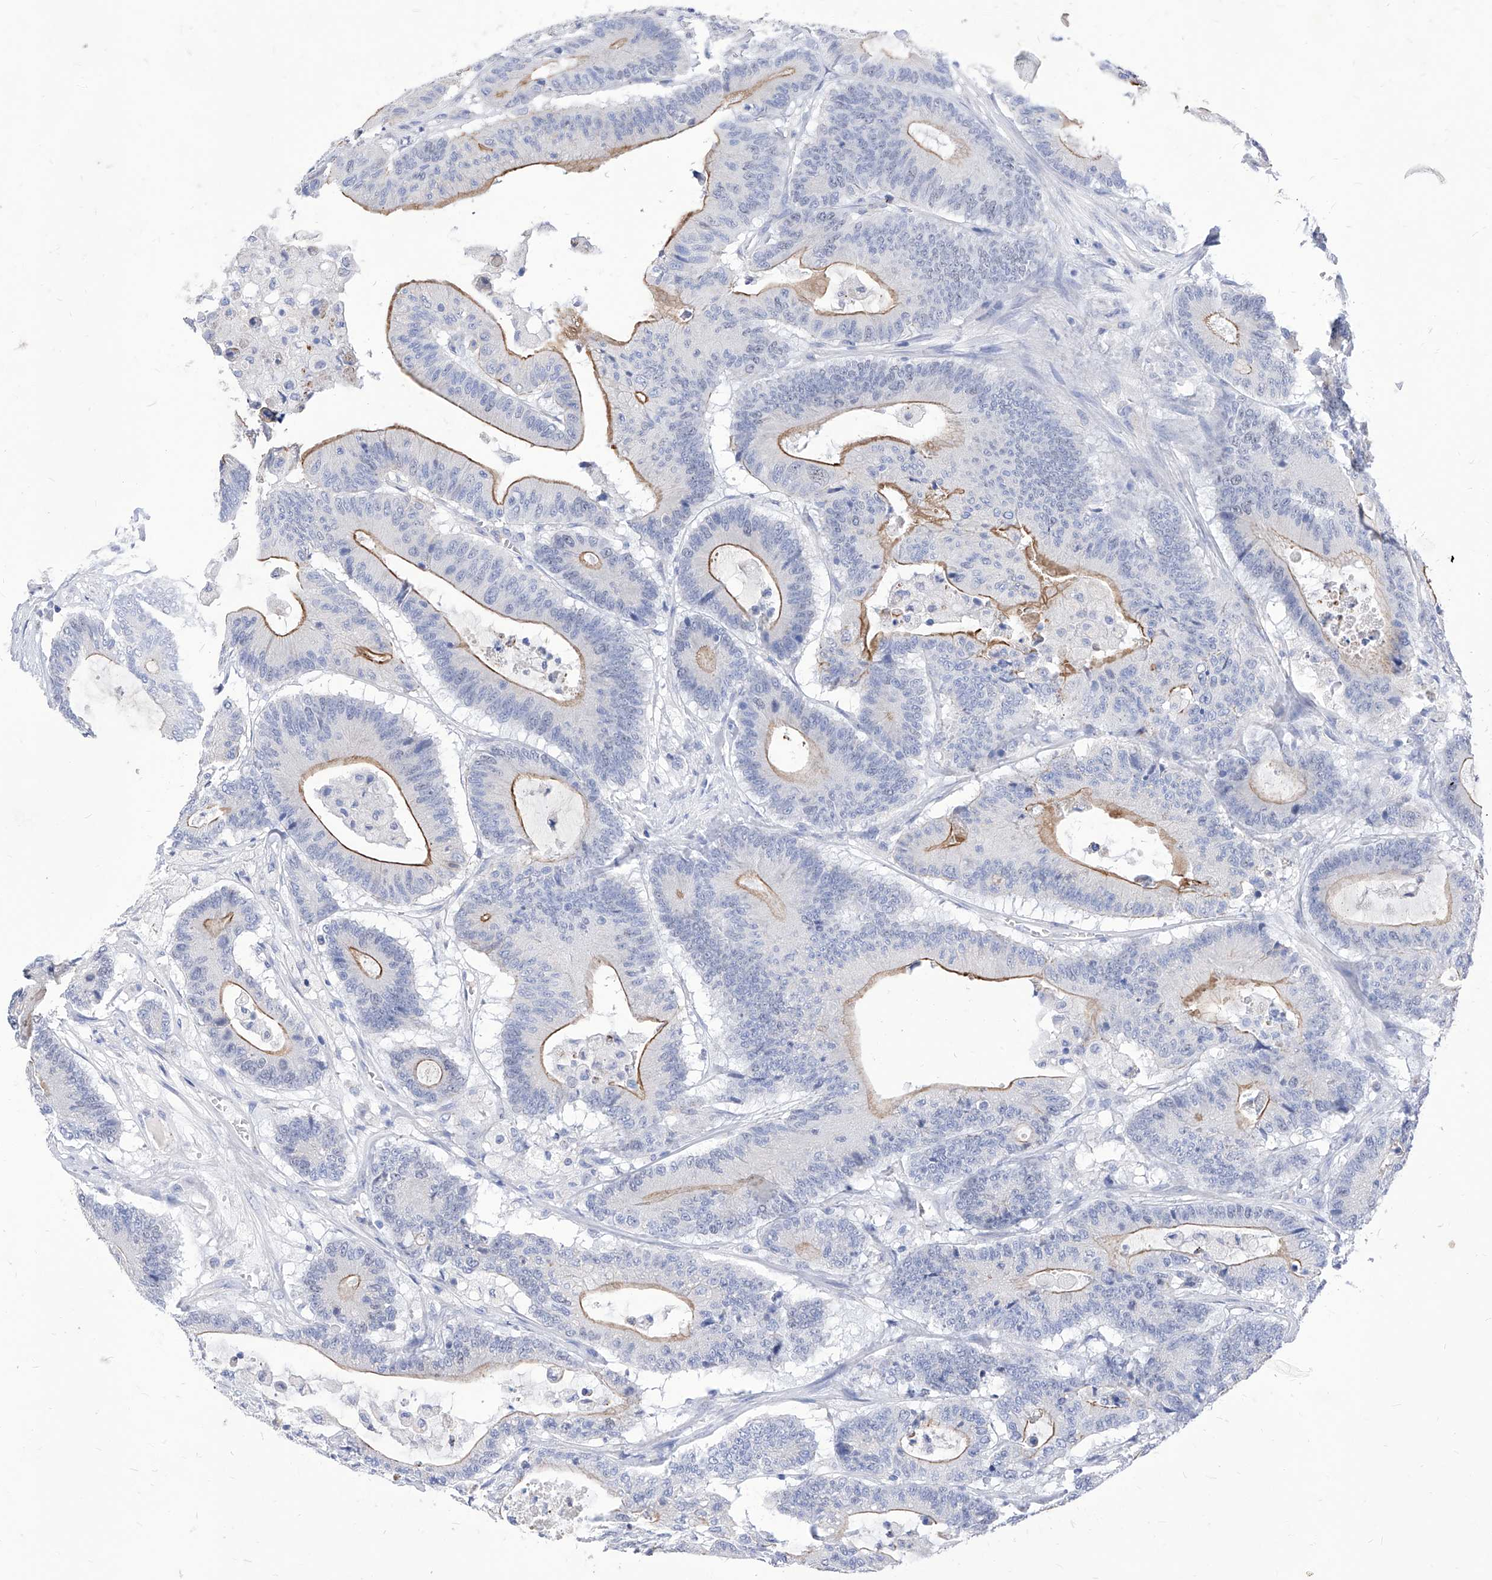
{"staining": {"intensity": "moderate", "quantity": "<25%", "location": "cytoplasmic/membranous"}, "tissue": "colorectal cancer", "cell_type": "Tumor cells", "image_type": "cancer", "snomed": [{"axis": "morphology", "description": "Adenocarcinoma, NOS"}, {"axis": "topography", "description": "Colon"}], "caption": "Approximately <25% of tumor cells in colorectal cancer exhibit moderate cytoplasmic/membranous protein positivity as visualized by brown immunohistochemical staining.", "gene": "VAX1", "patient": {"sex": "female", "age": 84}}